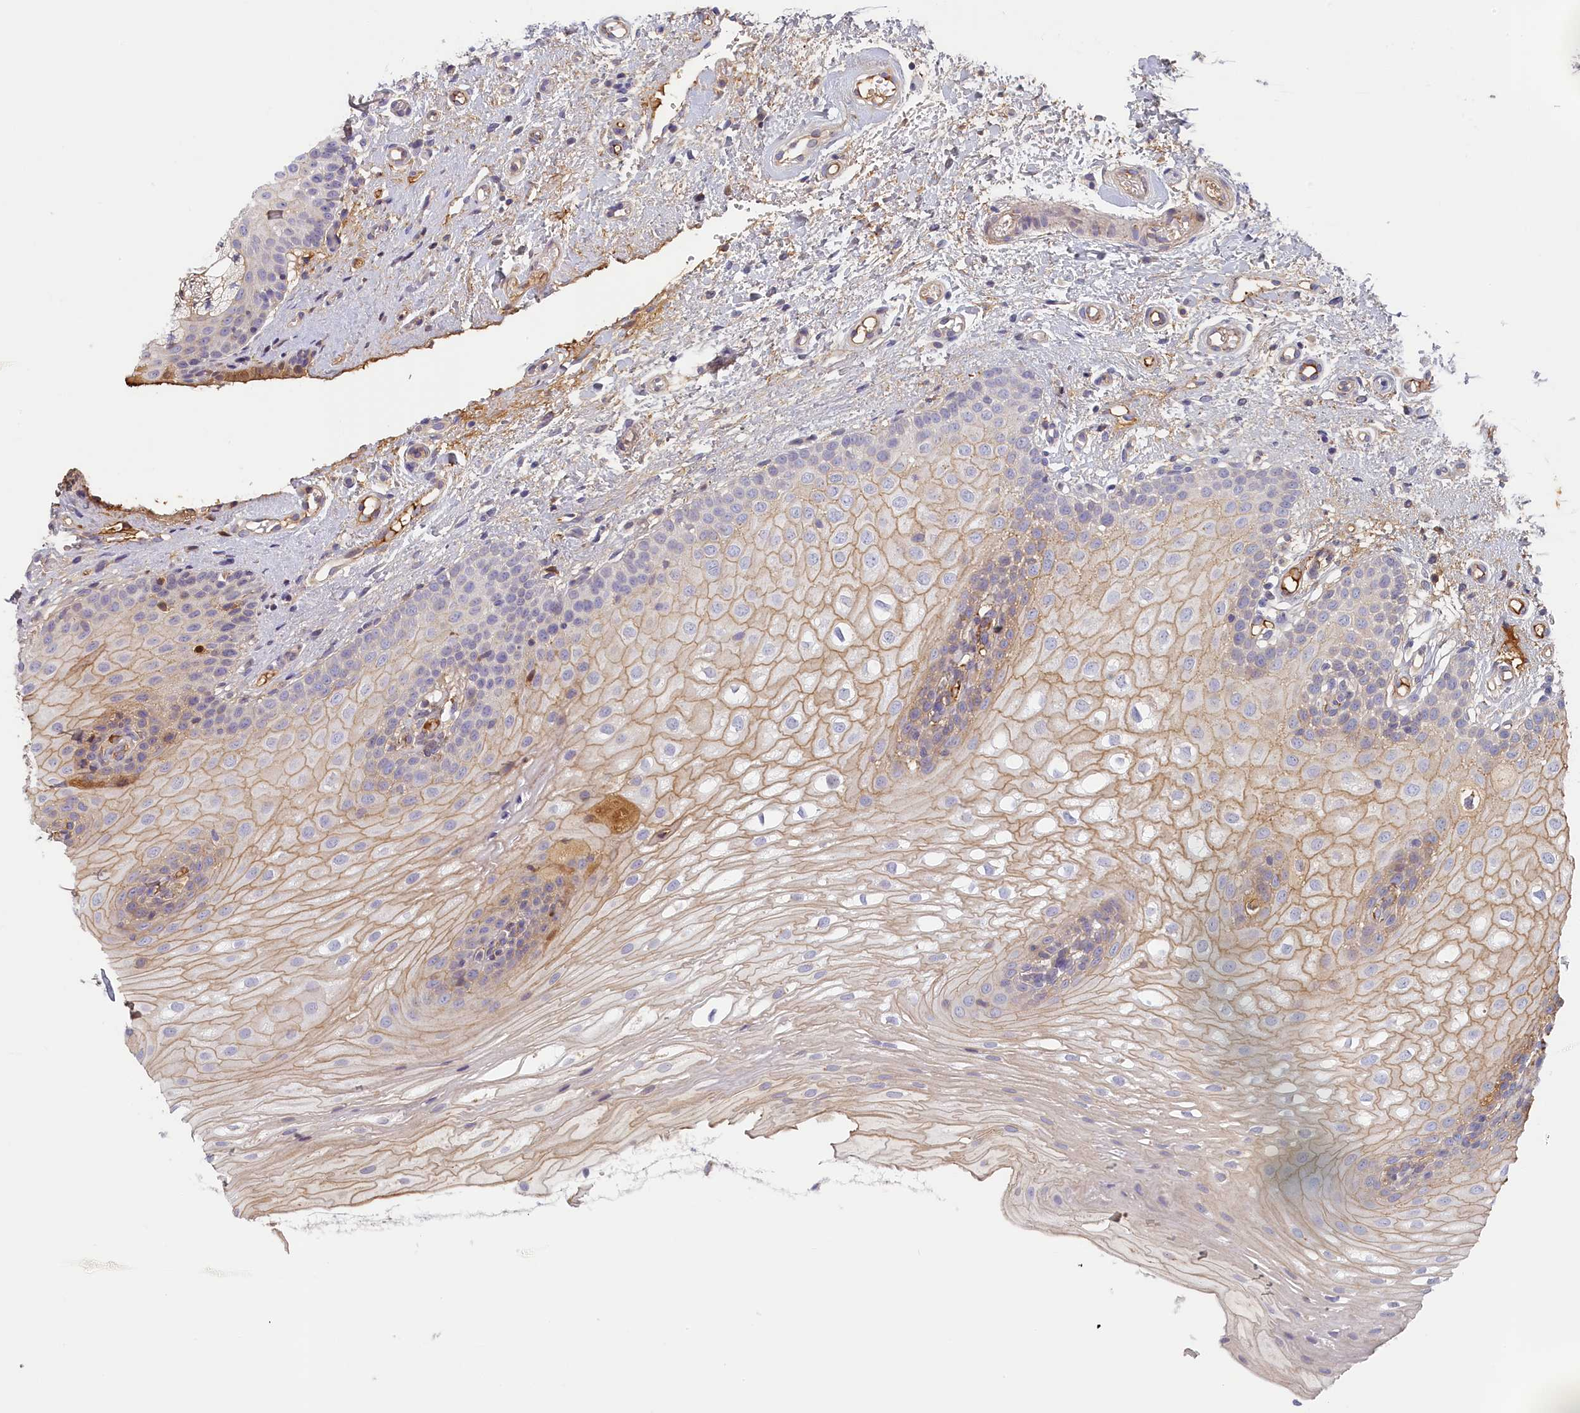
{"staining": {"intensity": "moderate", "quantity": "25%-75%", "location": "cytoplasmic/membranous"}, "tissue": "oral mucosa", "cell_type": "Squamous epithelial cells", "image_type": "normal", "snomed": [{"axis": "morphology", "description": "Normal tissue, NOS"}, {"axis": "topography", "description": "Oral tissue"}], "caption": "Immunohistochemistry image of unremarkable oral mucosa: human oral mucosa stained using immunohistochemistry (IHC) demonstrates medium levels of moderate protein expression localized specifically in the cytoplasmic/membranous of squamous epithelial cells, appearing as a cytoplasmic/membranous brown color.", "gene": "STX16", "patient": {"sex": "female", "age": 54}}